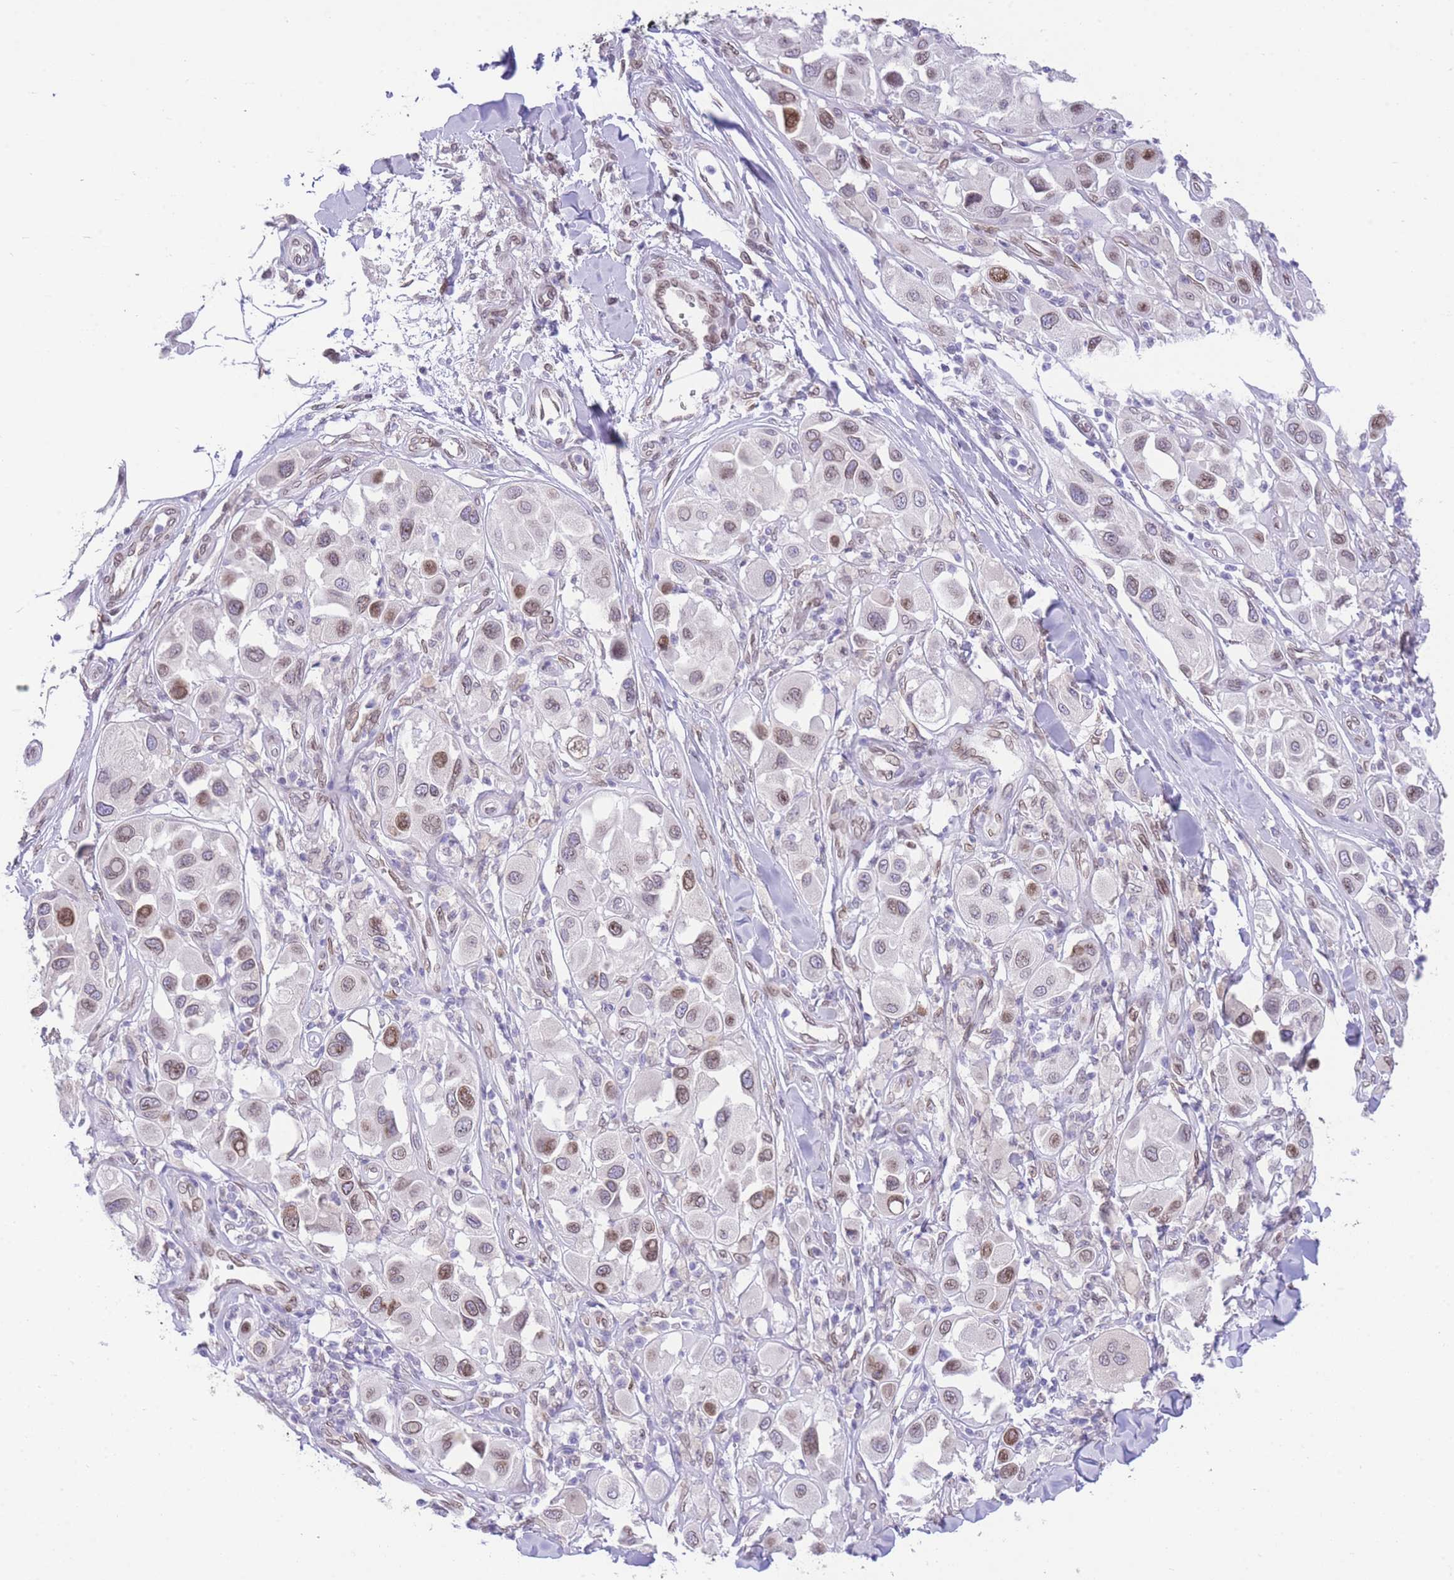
{"staining": {"intensity": "moderate", "quantity": "25%-75%", "location": "nuclear"}, "tissue": "melanoma", "cell_type": "Tumor cells", "image_type": "cancer", "snomed": [{"axis": "morphology", "description": "Malignant melanoma, Metastatic site"}, {"axis": "topography", "description": "Skin"}], "caption": "This image displays immunohistochemistry staining of human malignant melanoma (metastatic site), with medium moderate nuclear positivity in approximately 25%-75% of tumor cells.", "gene": "OR10AD1", "patient": {"sex": "male", "age": 41}}